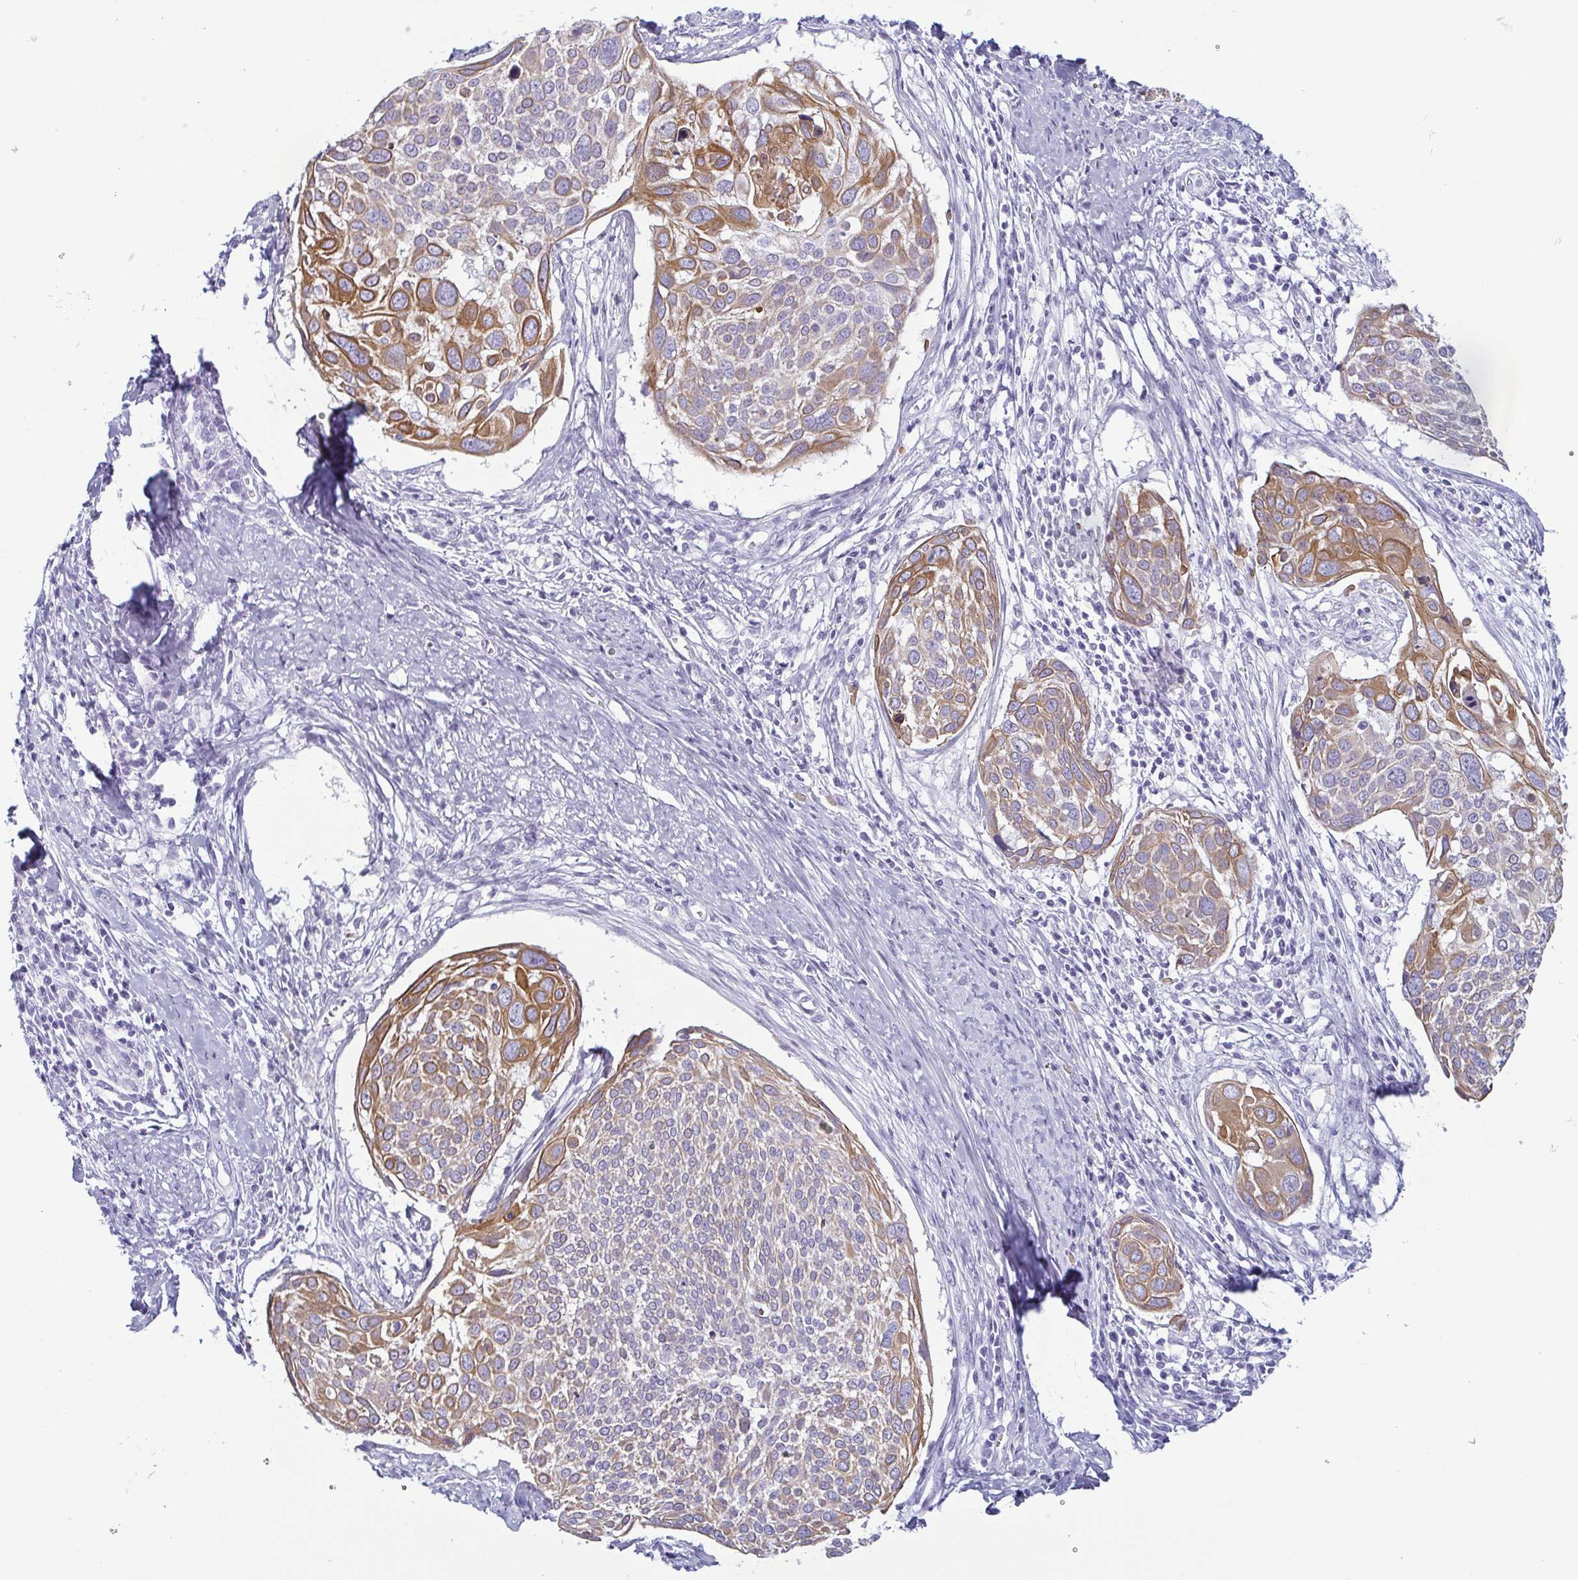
{"staining": {"intensity": "moderate", "quantity": "25%-75%", "location": "cytoplasmic/membranous"}, "tissue": "cervical cancer", "cell_type": "Tumor cells", "image_type": "cancer", "snomed": [{"axis": "morphology", "description": "Squamous cell carcinoma, NOS"}, {"axis": "topography", "description": "Cervix"}], "caption": "An immunohistochemistry histopathology image of neoplastic tissue is shown. Protein staining in brown highlights moderate cytoplasmic/membranous positivity in cervical cancer within tumor cells.", "gene": "KRT78", "patient": {"sex": "female", "age": 39}}